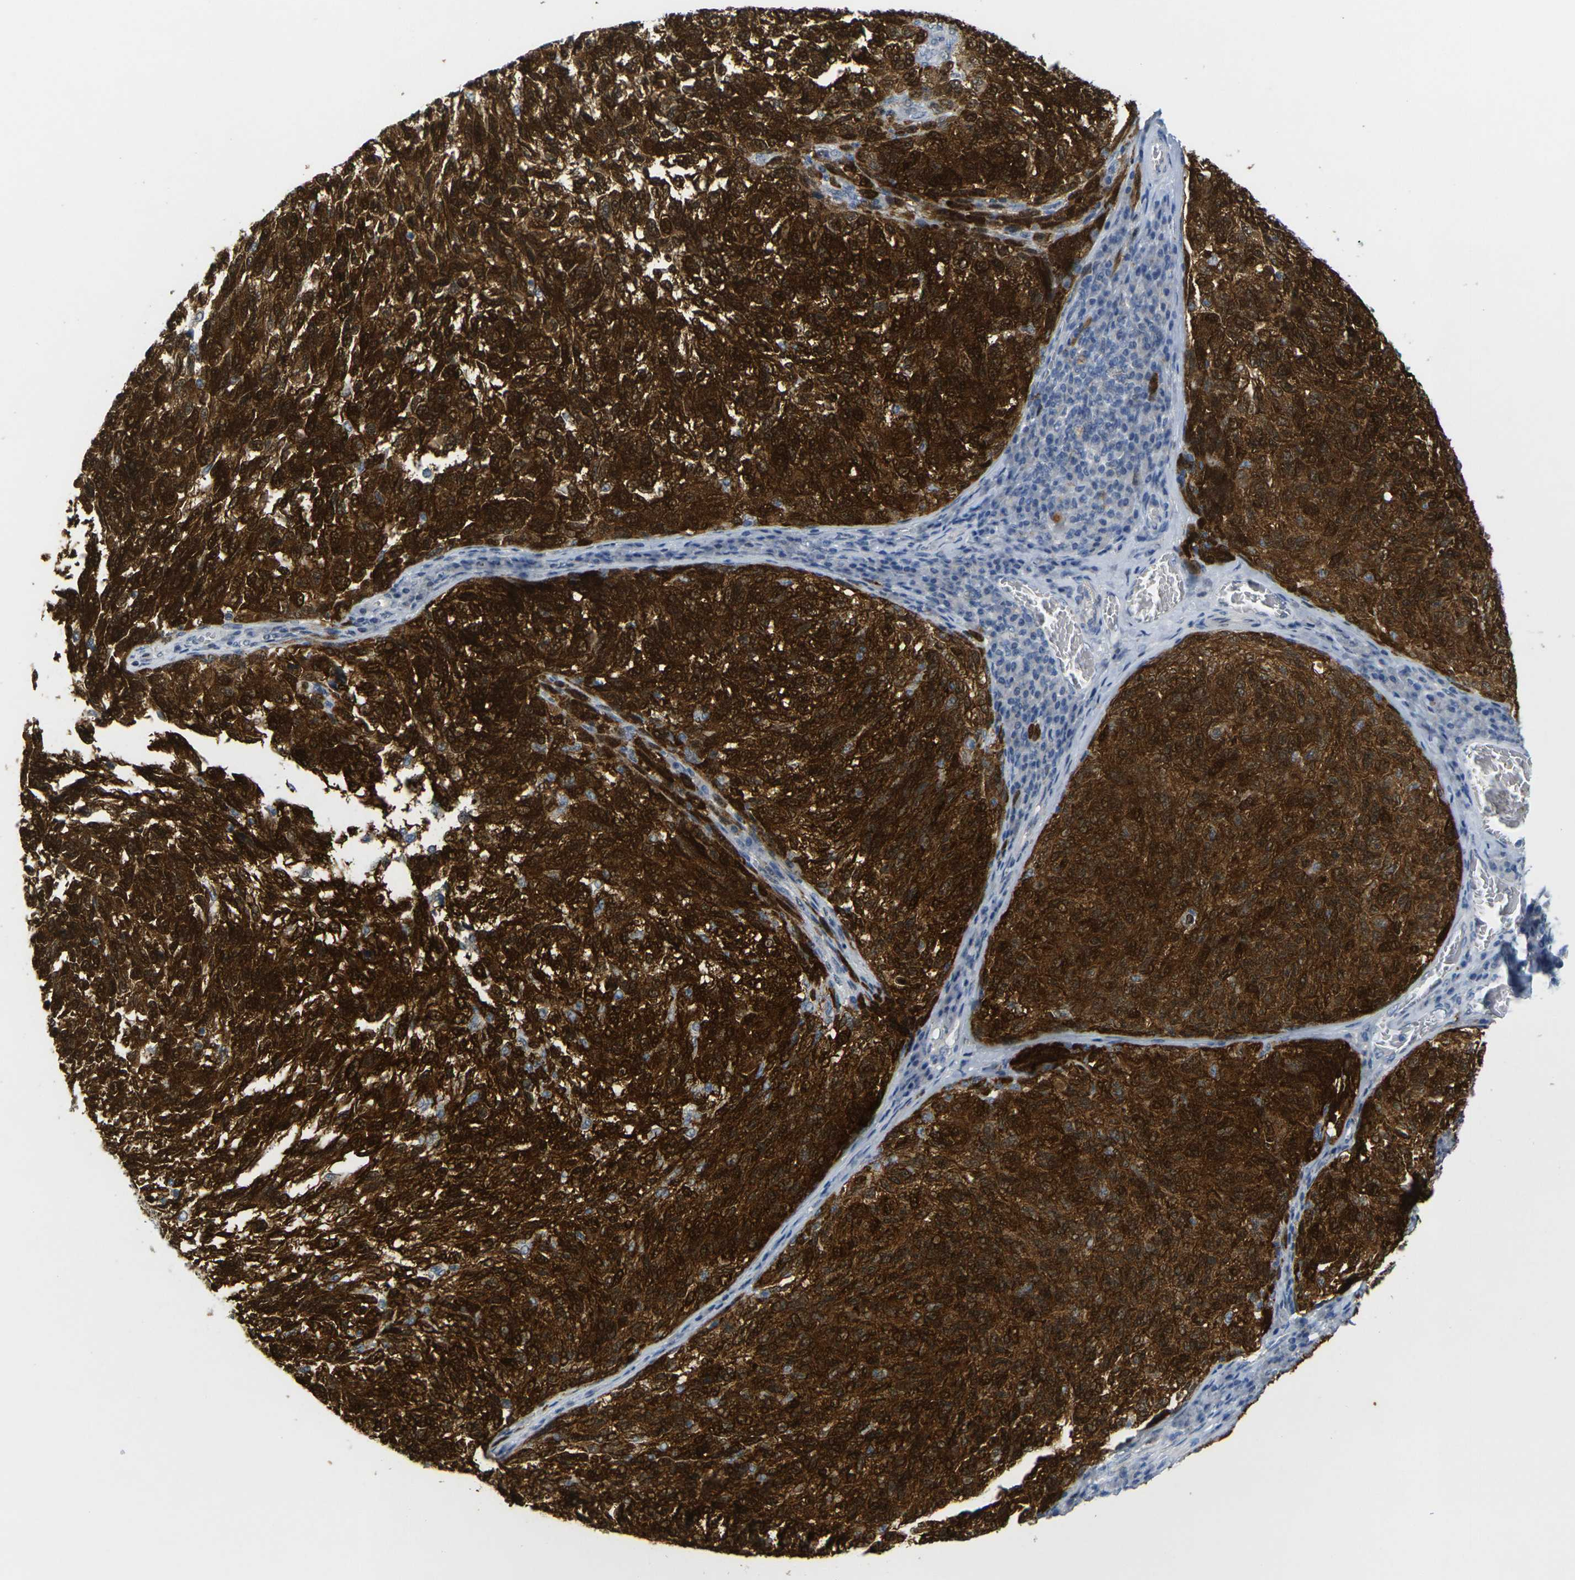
{"staining": {"intensity": "strong", "quantity": ">75%", "location": "cytoplasmic/membranous,nuclear"}, "tissue": "melanoma", "cell_type": "Tumor cells", "image_type": "cancer", "snomed": [{"axis": "morphology", "description": "Malignant melanoma, NOS"}, {"axis": "topography", "description": "Skin"}], "caption": "High-power microscopy captured an immunohistochemistry image of melanoma, revealing strong cytoplasmic/membranous and nuclear expression in about >75% of tumor cells. Immunohistochemistry (ihc) stains the protein of interest in brown and the nuclei are stained blue.", "gene": "CDK2", "patient": {"sex": "female", "age": 73}}